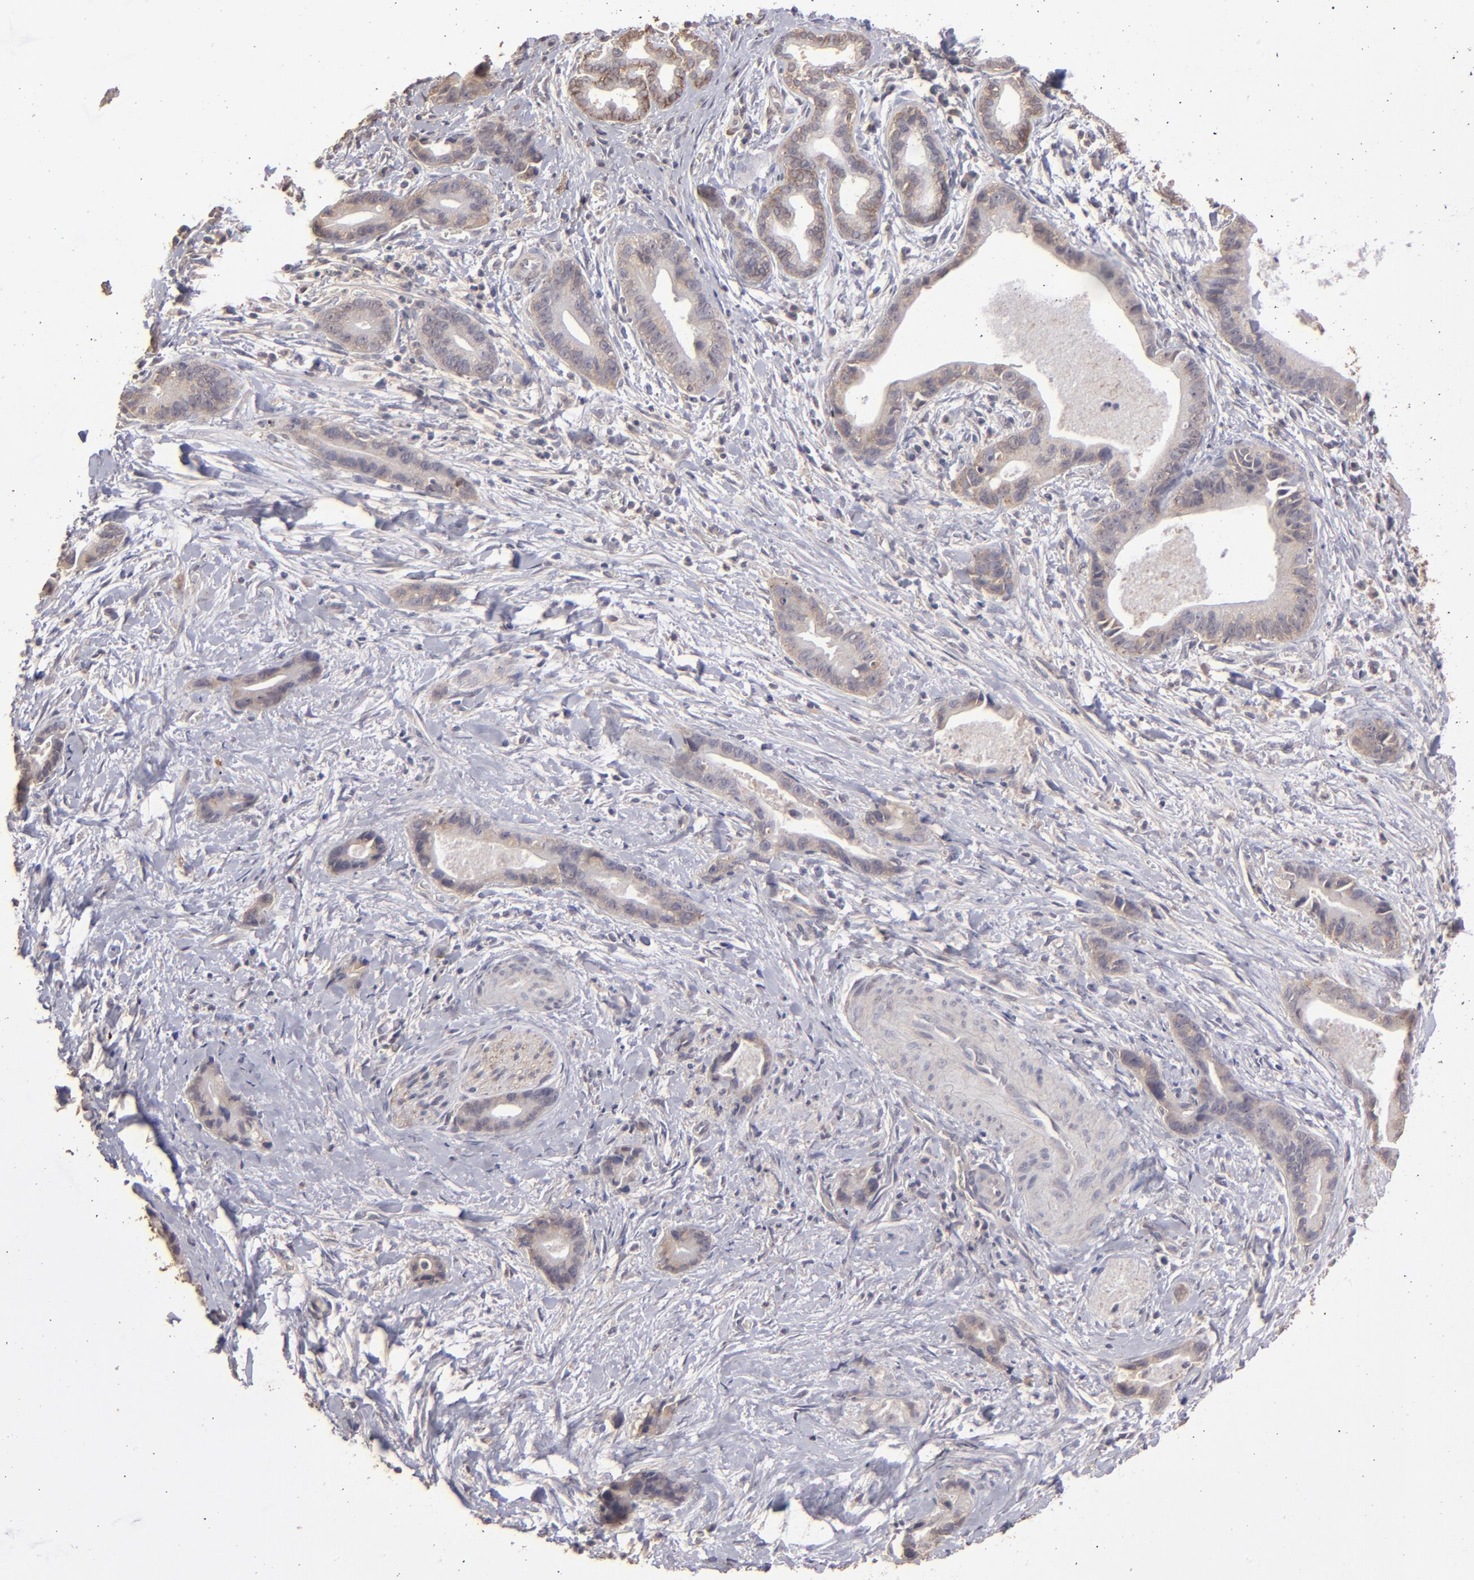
{"staining": {"intensity": "weak", "quantity": "25%-75%", "location": "cytoplasmic/membranous"}, "tissue": "liver cancer", "cell_type": "Tumor cells", "image_type": "cancer", "snomed": [{"axis": "morphology", "description": "Cholangiocarcinoma"}, {"axis": "topography", "description": "Liver"}], "caption": "Liver cholangiocarcinoma was stained to show a protein in brown. There is low levels of weak cytoplasmic/membranous staining in about 25%-75% of tumor cells. (DAB (3,3'-diaminobenzidine) = brown stain, brightfield microscopy at high magnification).", "gene": "FAT1", "patient": {"sex": "female", "age": 55}}